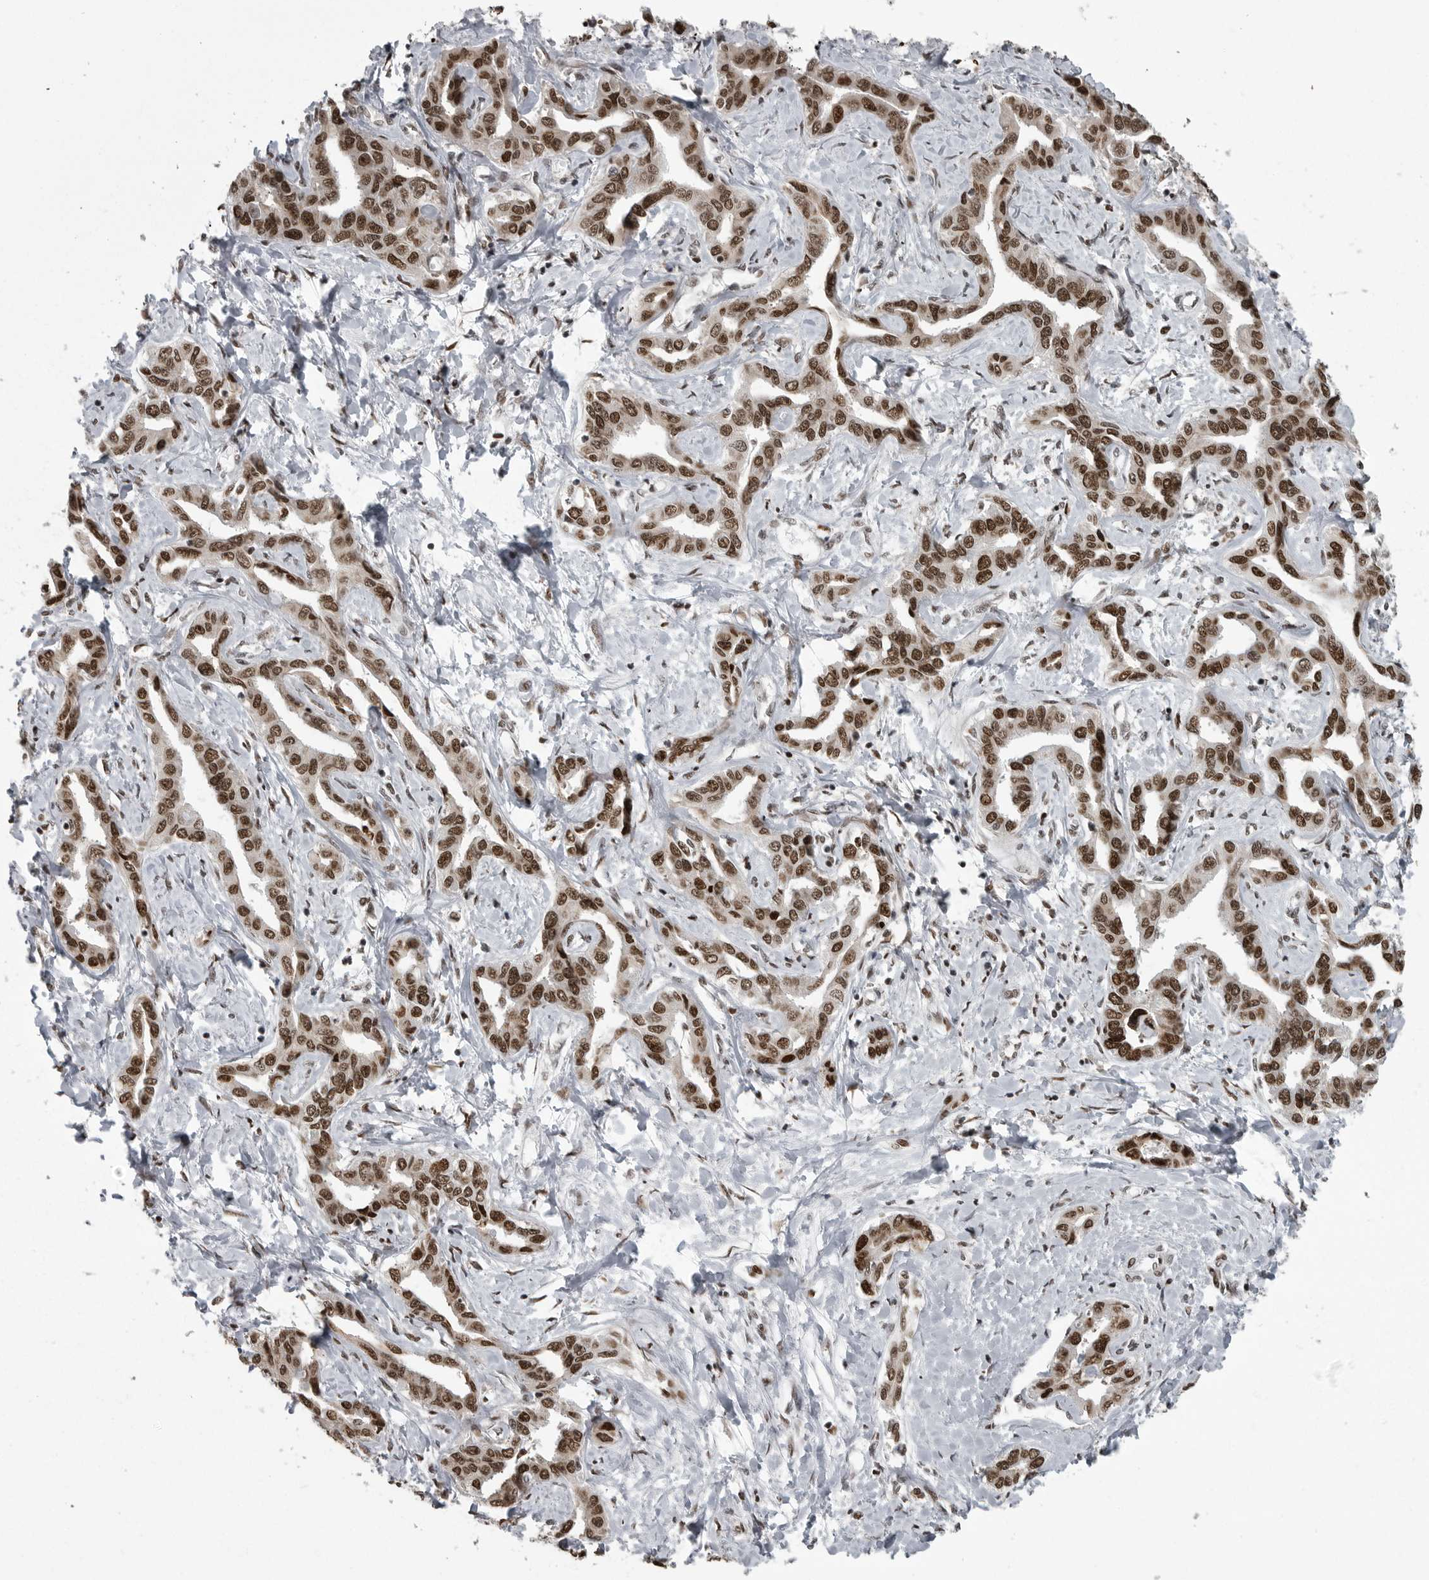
{"staining": {"intensity": "strong", "quantity": ">75%", "location": "nuclear"}, "tissue": "liver cancer", "cell_type": "Tumor cells", "image_type": "cancer", "snomed": [{"axis": "morphology", "description": "Cholangiocarcinoma"}, {"axis": "topography", "description": "Liver"}], "caption": "The histopathology image demonstrates immunohistochemical staining of liver cholangiocarcinoma. There is strong nuclear positivity is identified in approximately >75% of tumor cells. The protein is shown in brown color, while the nuclei are stained blue.", "gene": "YAF2", "patient": {"sex": "male", "age": 59}}